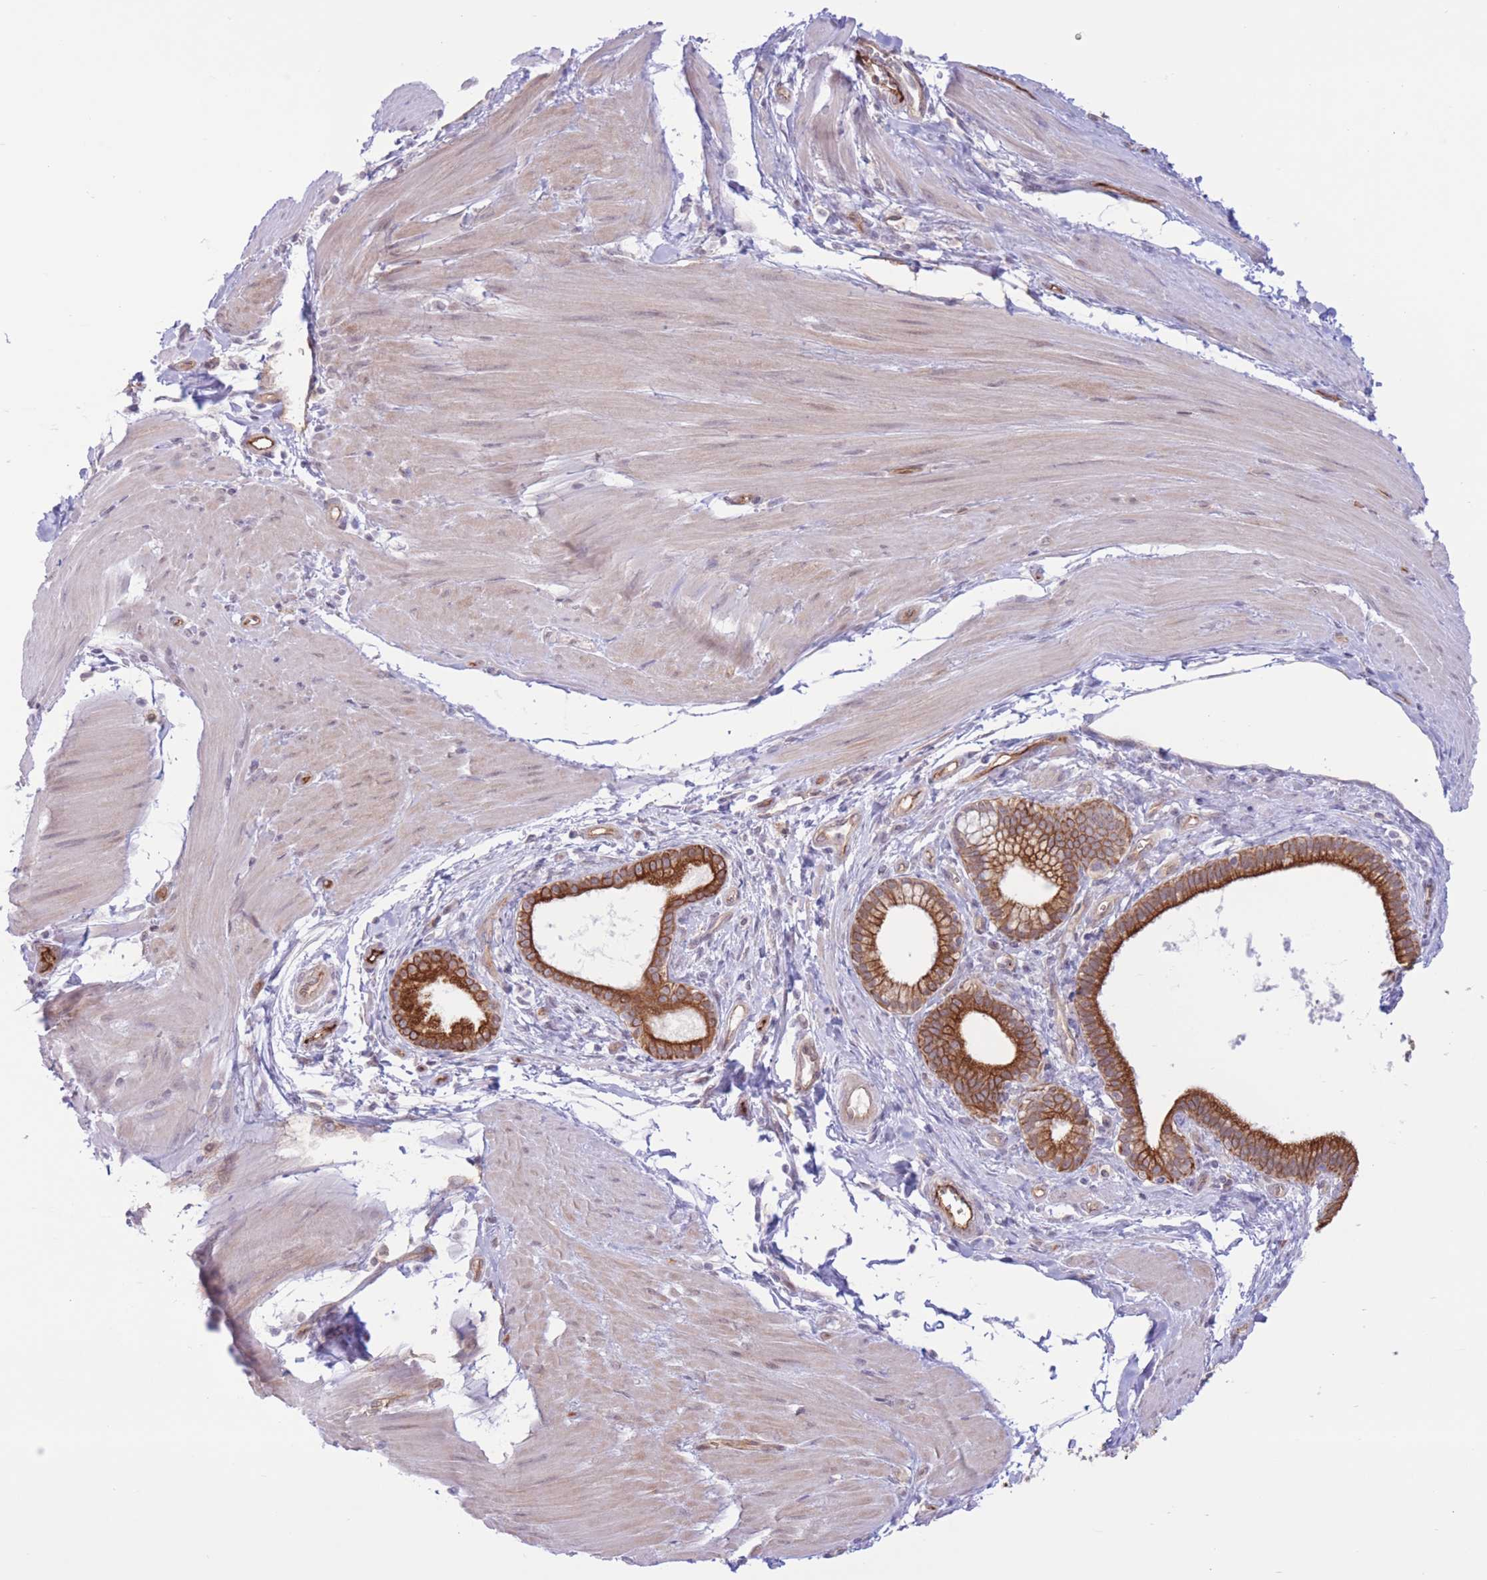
{"staining": {"intensity": "strong", "quantity": ">75%", "location": "cytoplasmic/membranous"}, "tissue": "pancreatic cancer", "cell_type": "Tumor cells", "image_type": "cancer", "snomed": [{"axis": "morphology", "description": "Adenocarcinoma, NOS"}, {"axis": "topography", "description": "Pancreas"}], "caption": "Human pancreatic cancer (adenocarcinoma) stained for a protein (brown) displays strong cytoplasmic/membranous positive expression in about >75% of tumor cells.", "gene": "MRPS31", "patient": {"sex": "male", "age": 78}}